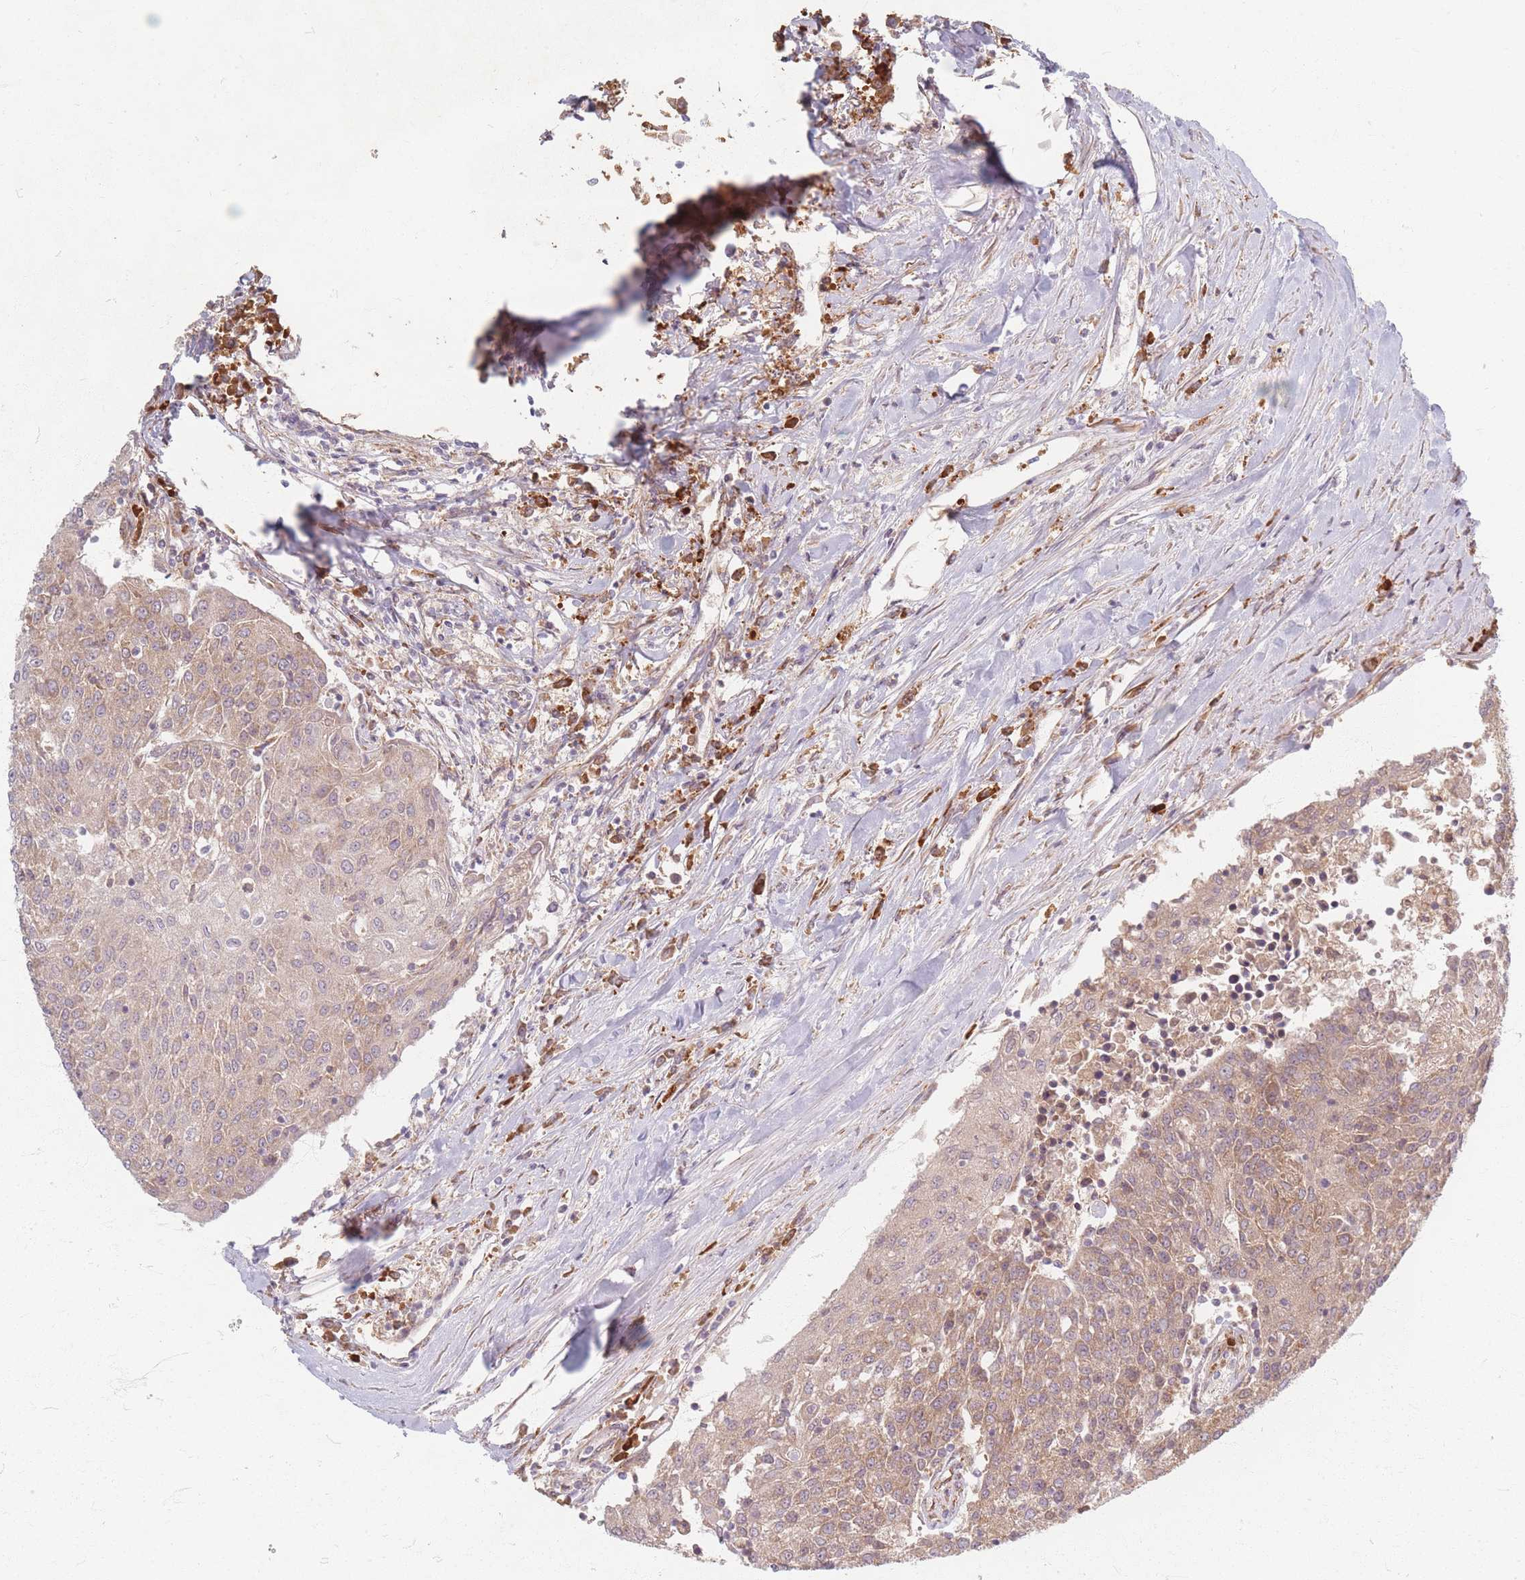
{"staining": {"intensity": "weak", "quantity": "25%-75%", "location": "cytoplasmic/membranous"}, "tissue": "urothelial cancer", "cell_type": "Tumor cells", "image_type": "cancer", "snomed": [{"axis": "morphology", "description": "Urothelial carcinoma, High grade"}, {"axis": "topography", "description": "Urinary bladder"}], "caption": "The photomicrograph displays a brown stain indicating the presence of a protein in the cytoplasmic/membranous of tumor cells in urothelial carcinoma (high-grade).", "gene": "SMIM14", "patient": {"sex": "female", "age": 85}}